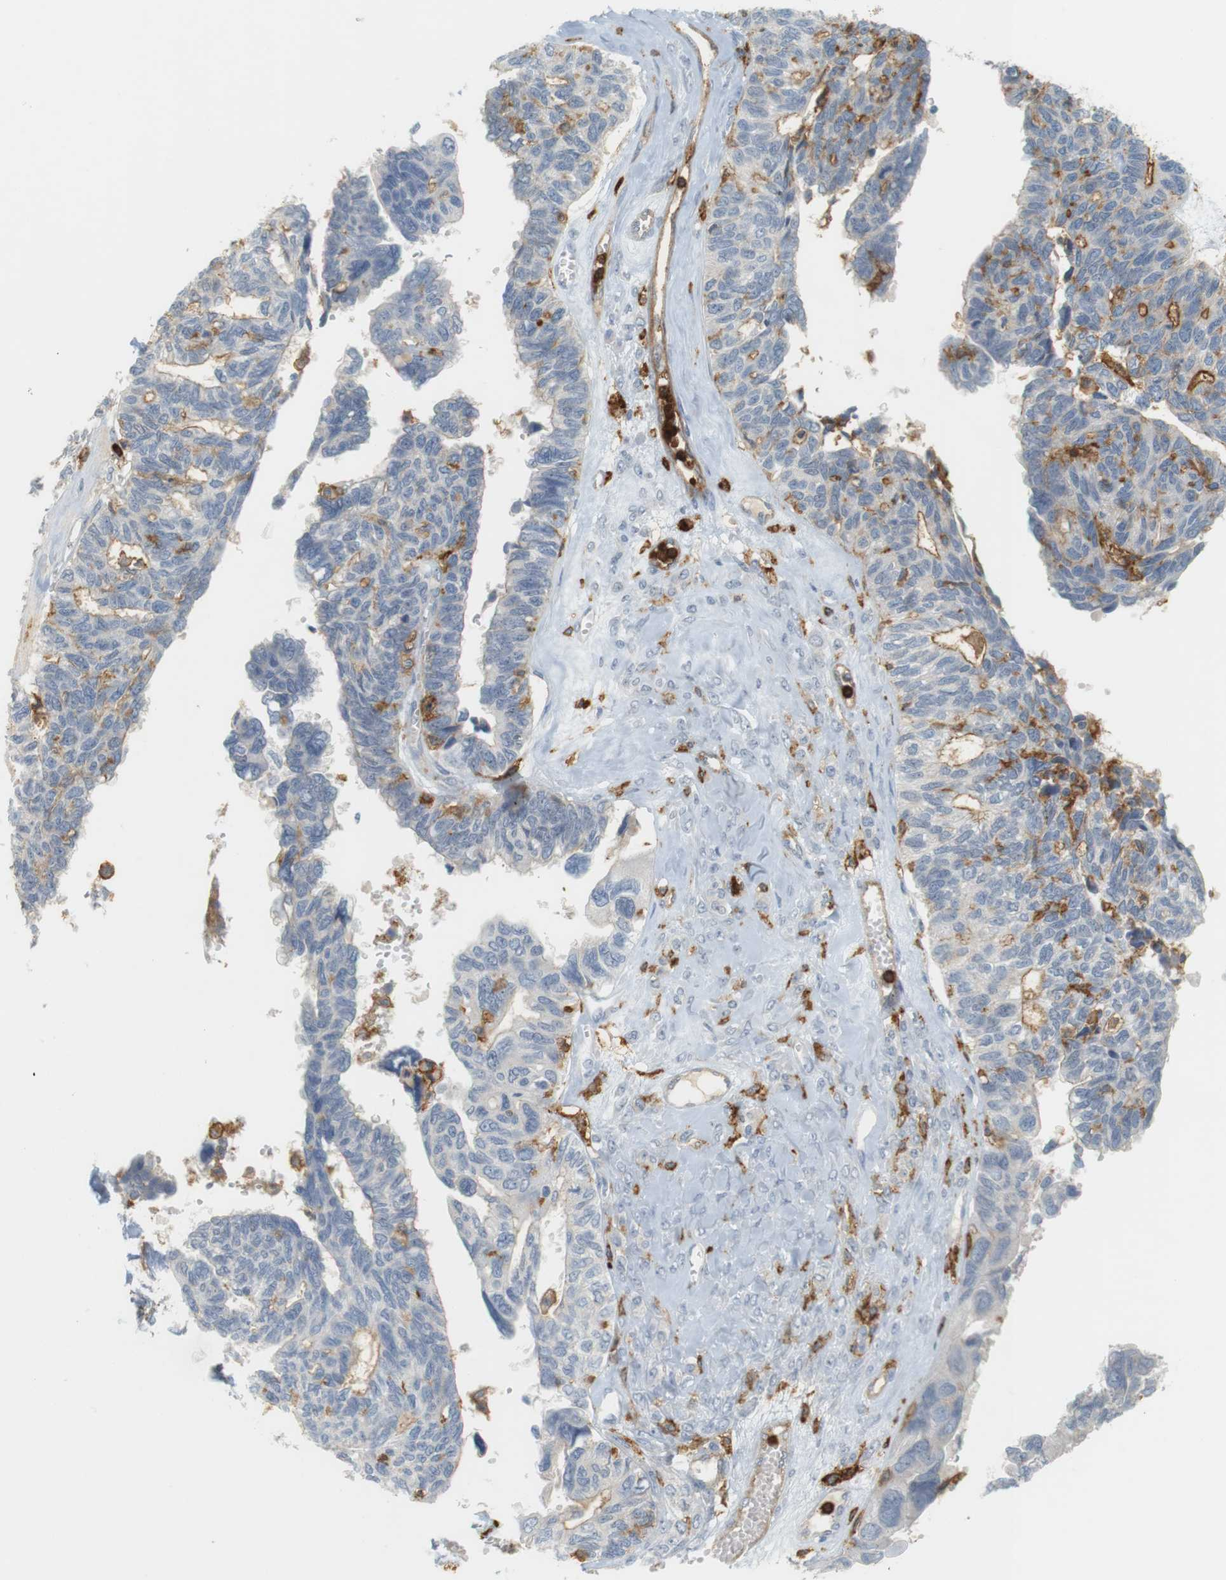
{"staining": {"intensity": "moderate", "quantity": "<25%", "location": "cytoplasmic/membranous"}, "tissue": "ovarian cancer", "cell_type": "Tumor cells", "image_type": "cancer", "snomed": [{"axis": "morphology", "description": "Cystadenocarcinoma, serous, NOS"}, {"axis": "topography", "description": "Ovary"}], "caption": "There is low levels of moderate cytoplasmic/membranous expression in tumor cells of ovarian cancer (serous cystadenocarcinoma), as demonstrated by immunohistochemical staining (brown color).", "gene": "SIRPA", "patient": {"sex": "female", "age": 79}}